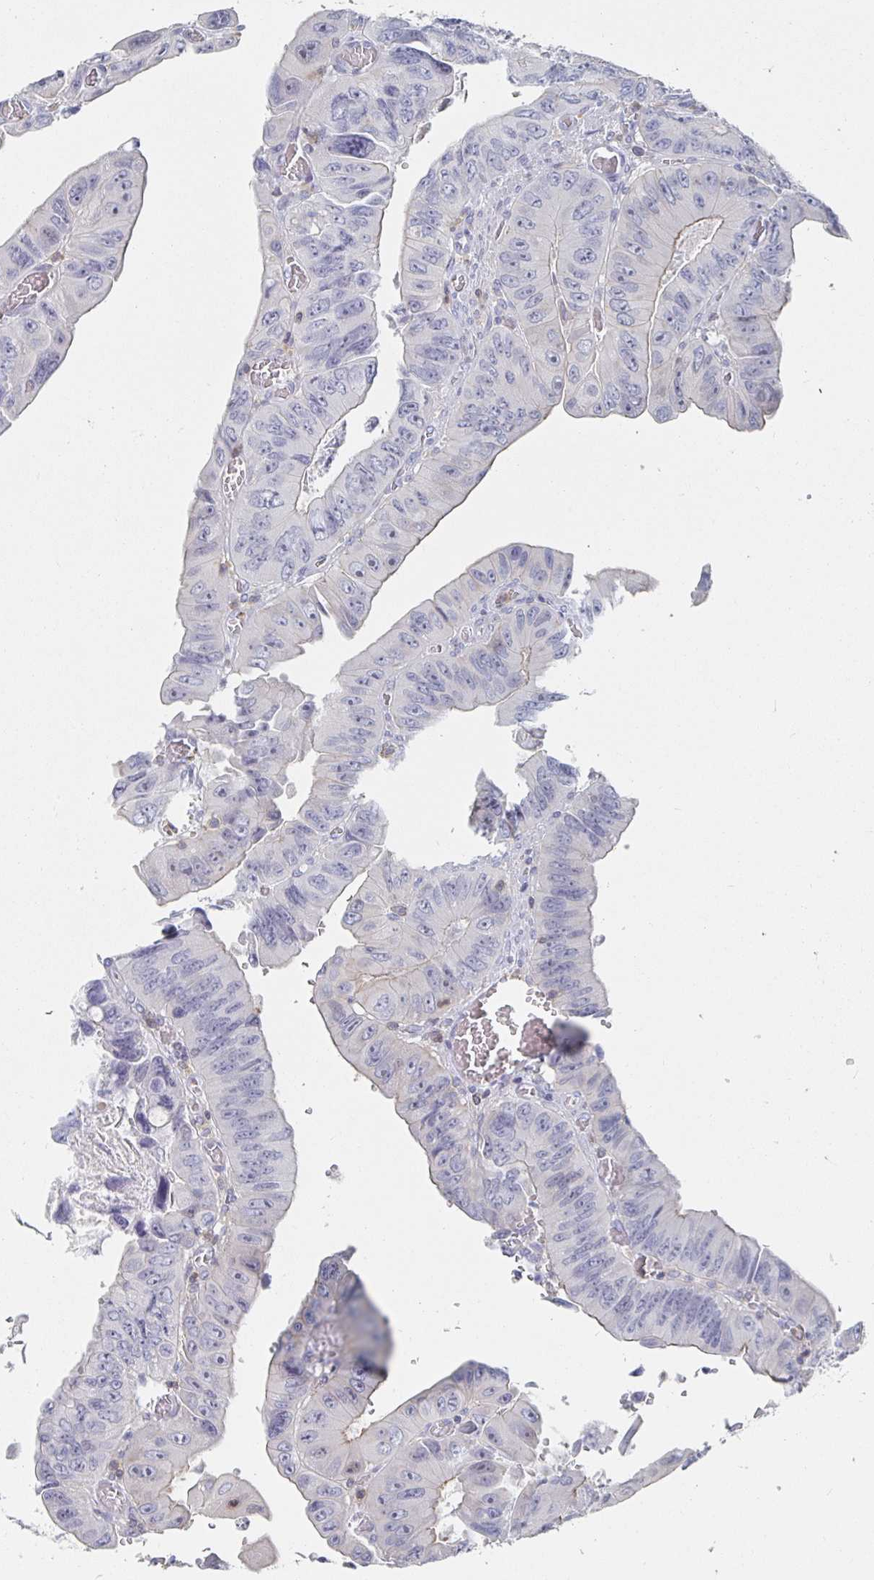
{"staining": {"intensity": "negative", "quantity": "none", "location": "none"}, "tissue": "colorectal cancer", "cell_type": "Tumor cells", "image_type": "cancer", "snomed": [{"axis": "morphology", "description": "Adenocarcinoma, NOS"}, {"axis": "topography", "description": "Colon"}], "caption": "Immunohistochemistry (IHC) of adenocarcinoma (colorectal) shows no positivity in tumor cells. (DAB immunohistochemistry, high magnification).", "gene": "PIK3CD", "patient": {"sex": "female", "age": 84}}